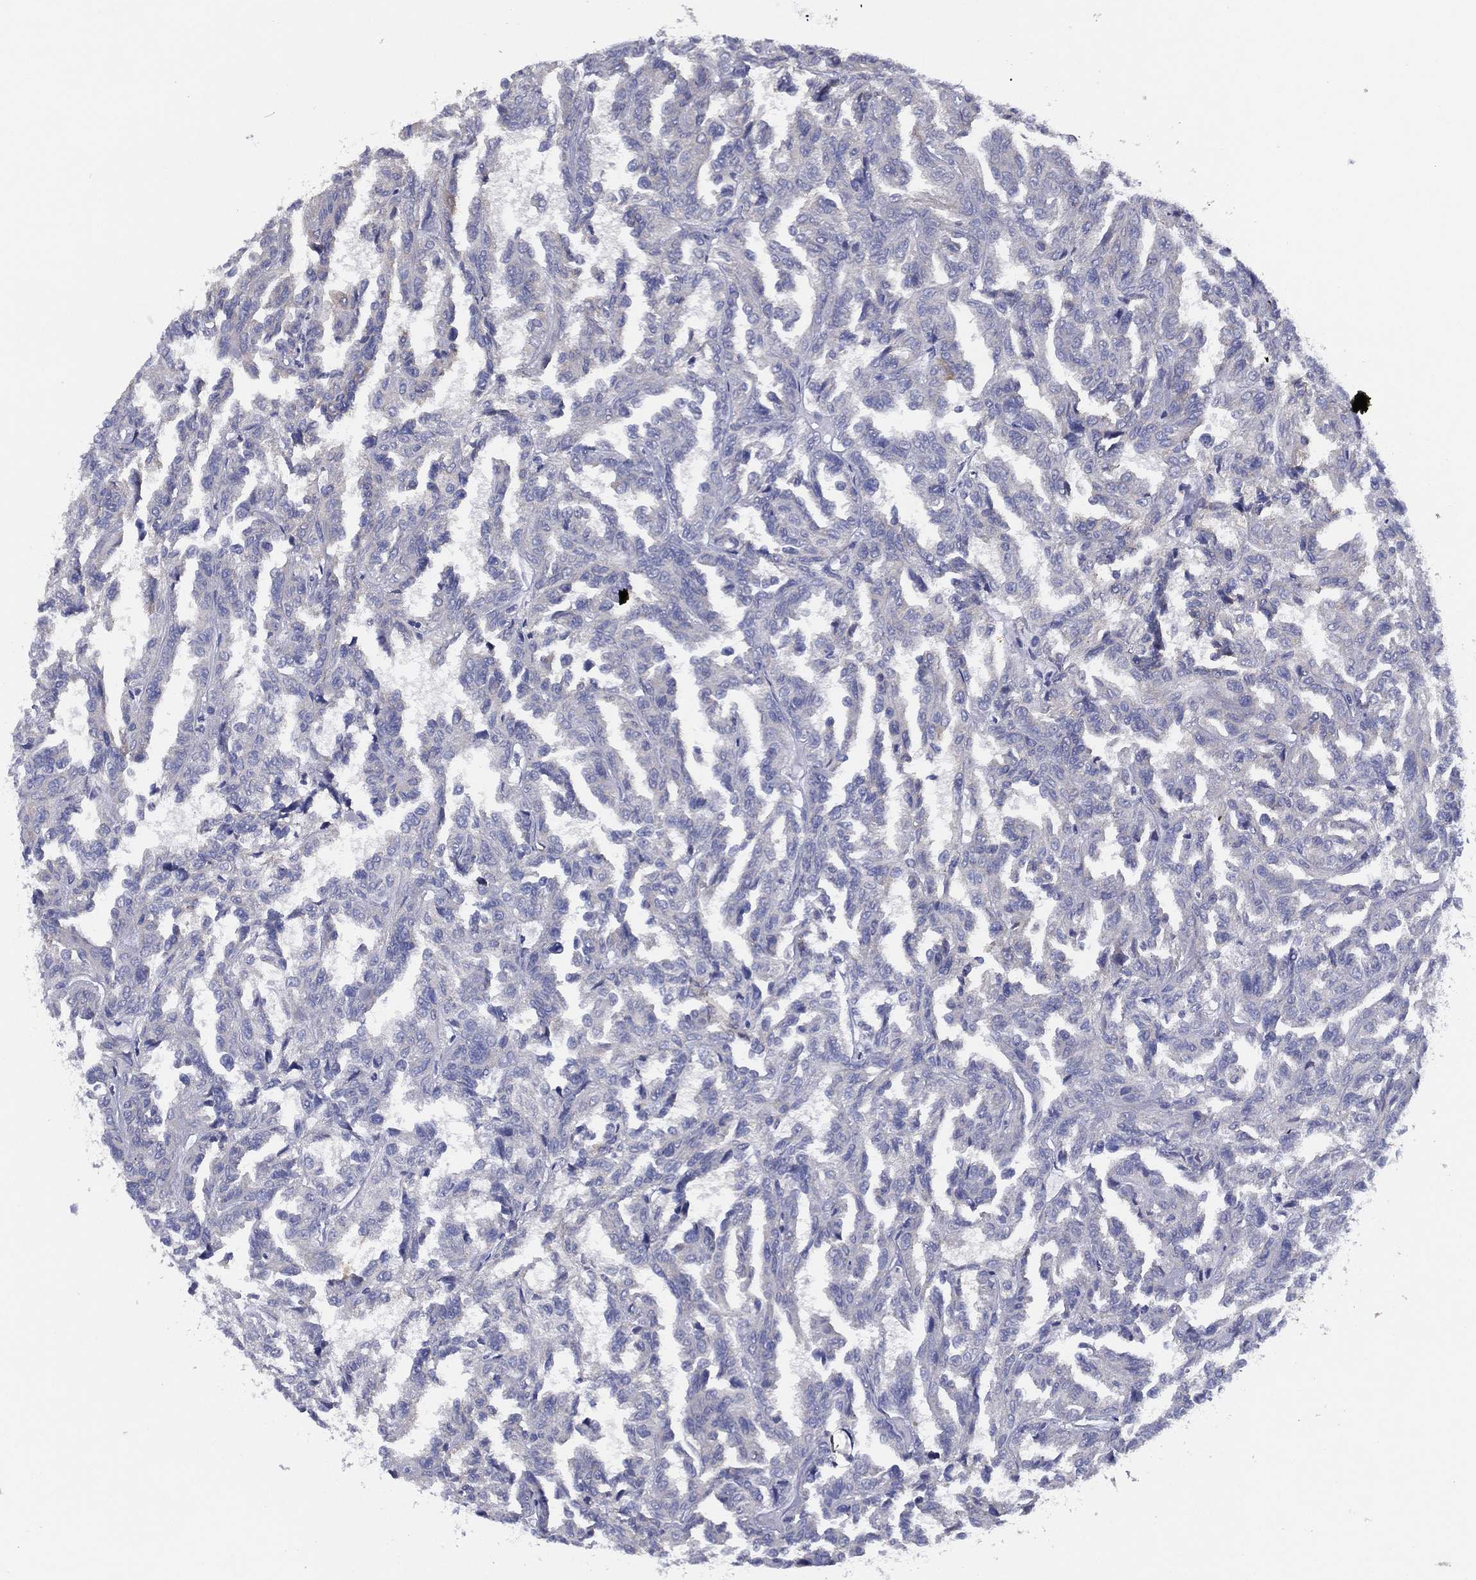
{"staining": {"intensity": "negative", "quantity": "none", "location": "none"}, "tissue": "renal cancer", "cell_type": "Tumor cells", "image_type": "cancer", "snomed": [{"axis": "morphology", "description": "Adenocarcinoma, NOS"}, {"axis": "topography", "description": "Kidney"}], "caption": "Immunohistochemistry (IHC) image of human renal adenocarcinoma stained for a protein (brown), which demonstrates no expression in tumor cells.", "gene": "SLC13A4", "patient": {"sex": "male", "age": 79}}